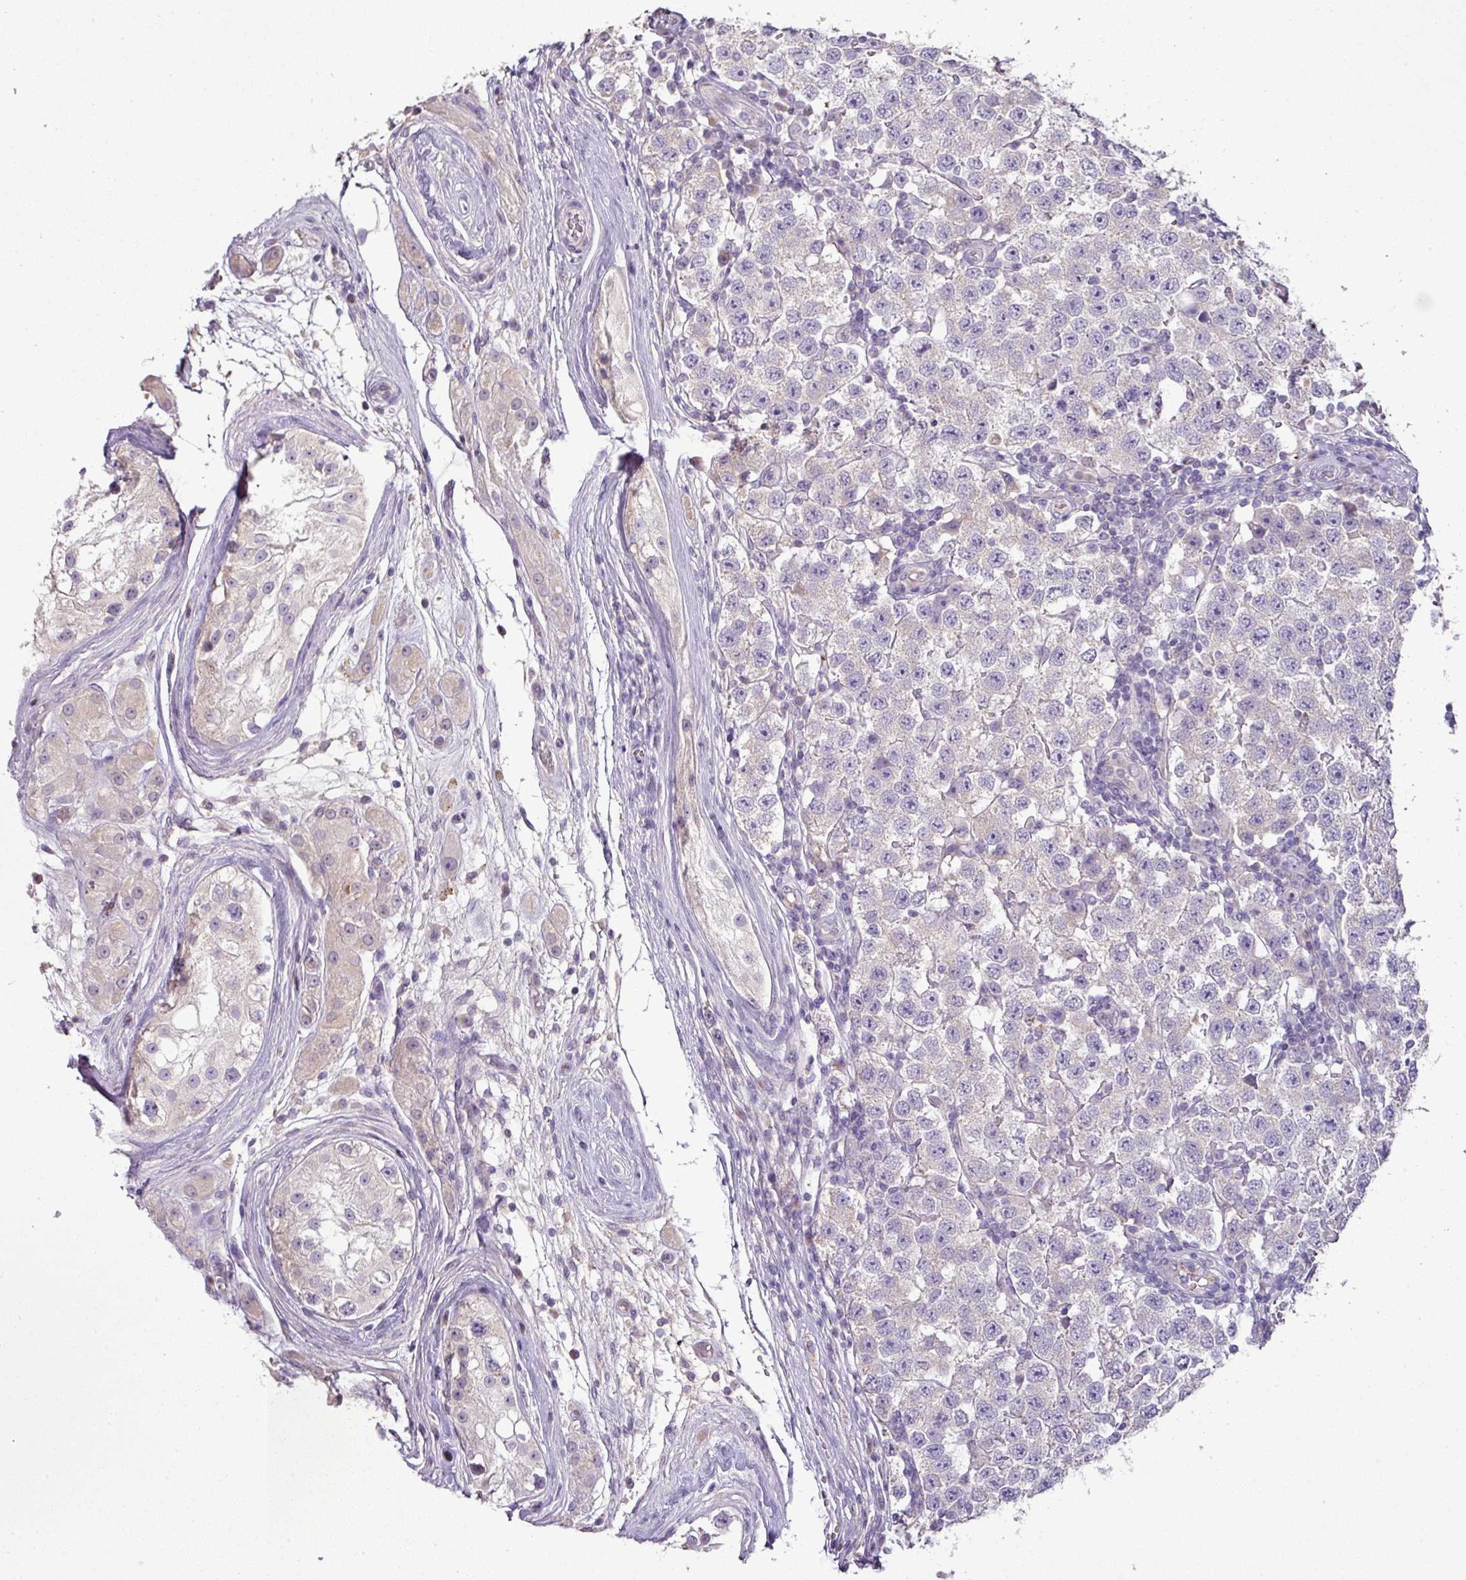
{"staining": {"intensity": "negative", "quantity": "none", "location": "none"}, "tissue": "testis cancer", "cell_type": "Tumor cells", "image_type": "cancer", "snomed": [{"axis": "morphology", "description": "Seminoma, NOS"}, {"axis": "topography", "description": "Testis"}], "caption": "Protein analysis of testis seminoma exhibits no significant staining in tumor cells.", "gene": "BRINP2", "patient": {"sex": "male", "age": 34}}